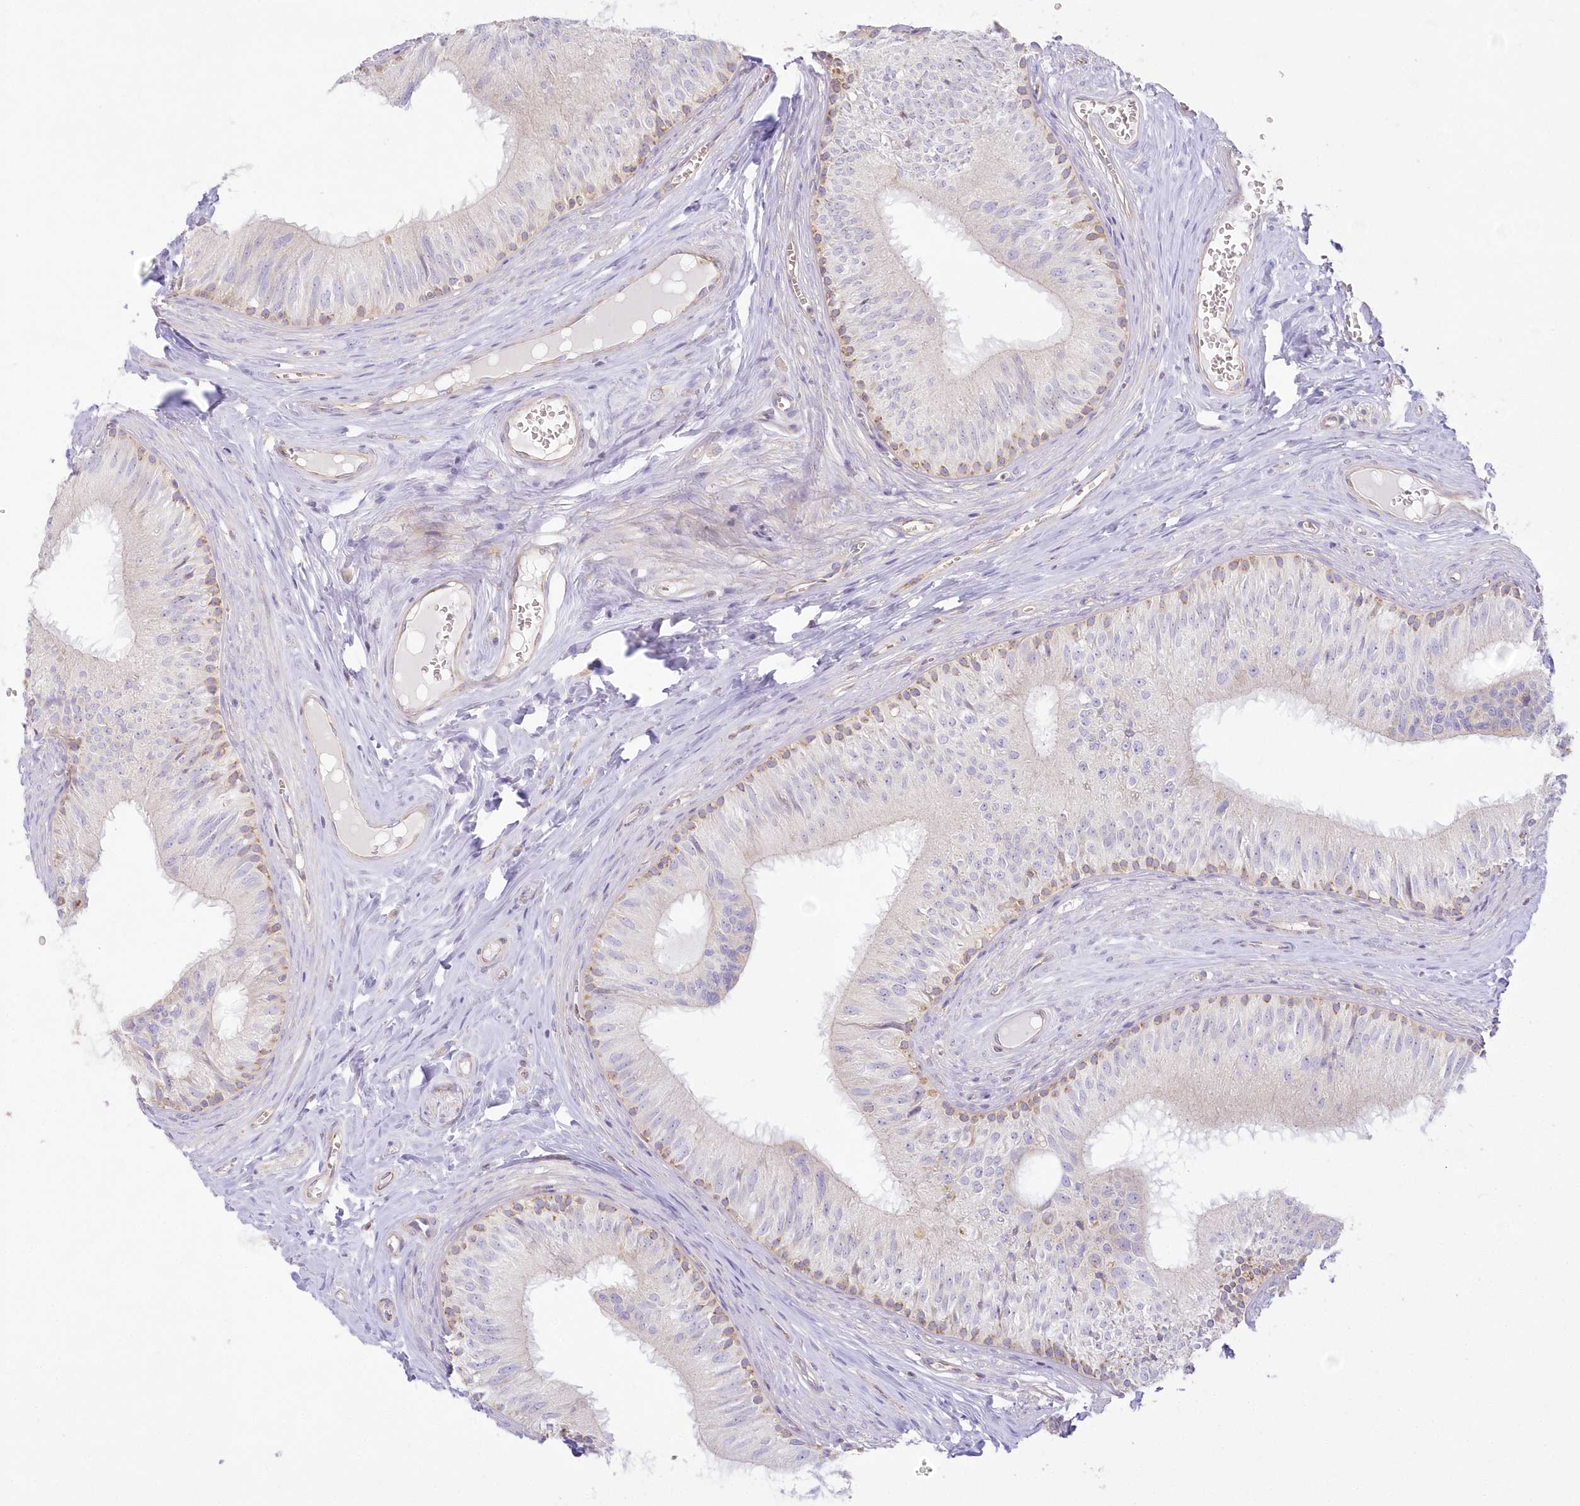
{"staining": {"intensity": "moderate", "quantity": "<25%", "location": "cytoplasmic/membranous"}, "tissue": "epididymis", "cell_type": "Glandular cells", "image_type": "normal", "snomed": [{"axis": "morphology", "description": "Normal tissue, NOS"}, {"axis": "topography", "description": "Epididymis"}], "caption": "The photomicrograph shows staining of benign epididymis, revealing moderate cytoplasmic/membranous protein positivity (brown color) within glandular cells. (Stains: DAB (3,3'-diaminobenzidine) in brown, nuclei in blue, Microscopy: brightfield microscopy at high magnification).", "gene": "TBC1D14", "patient": {"sex": "male", "age": 46}}